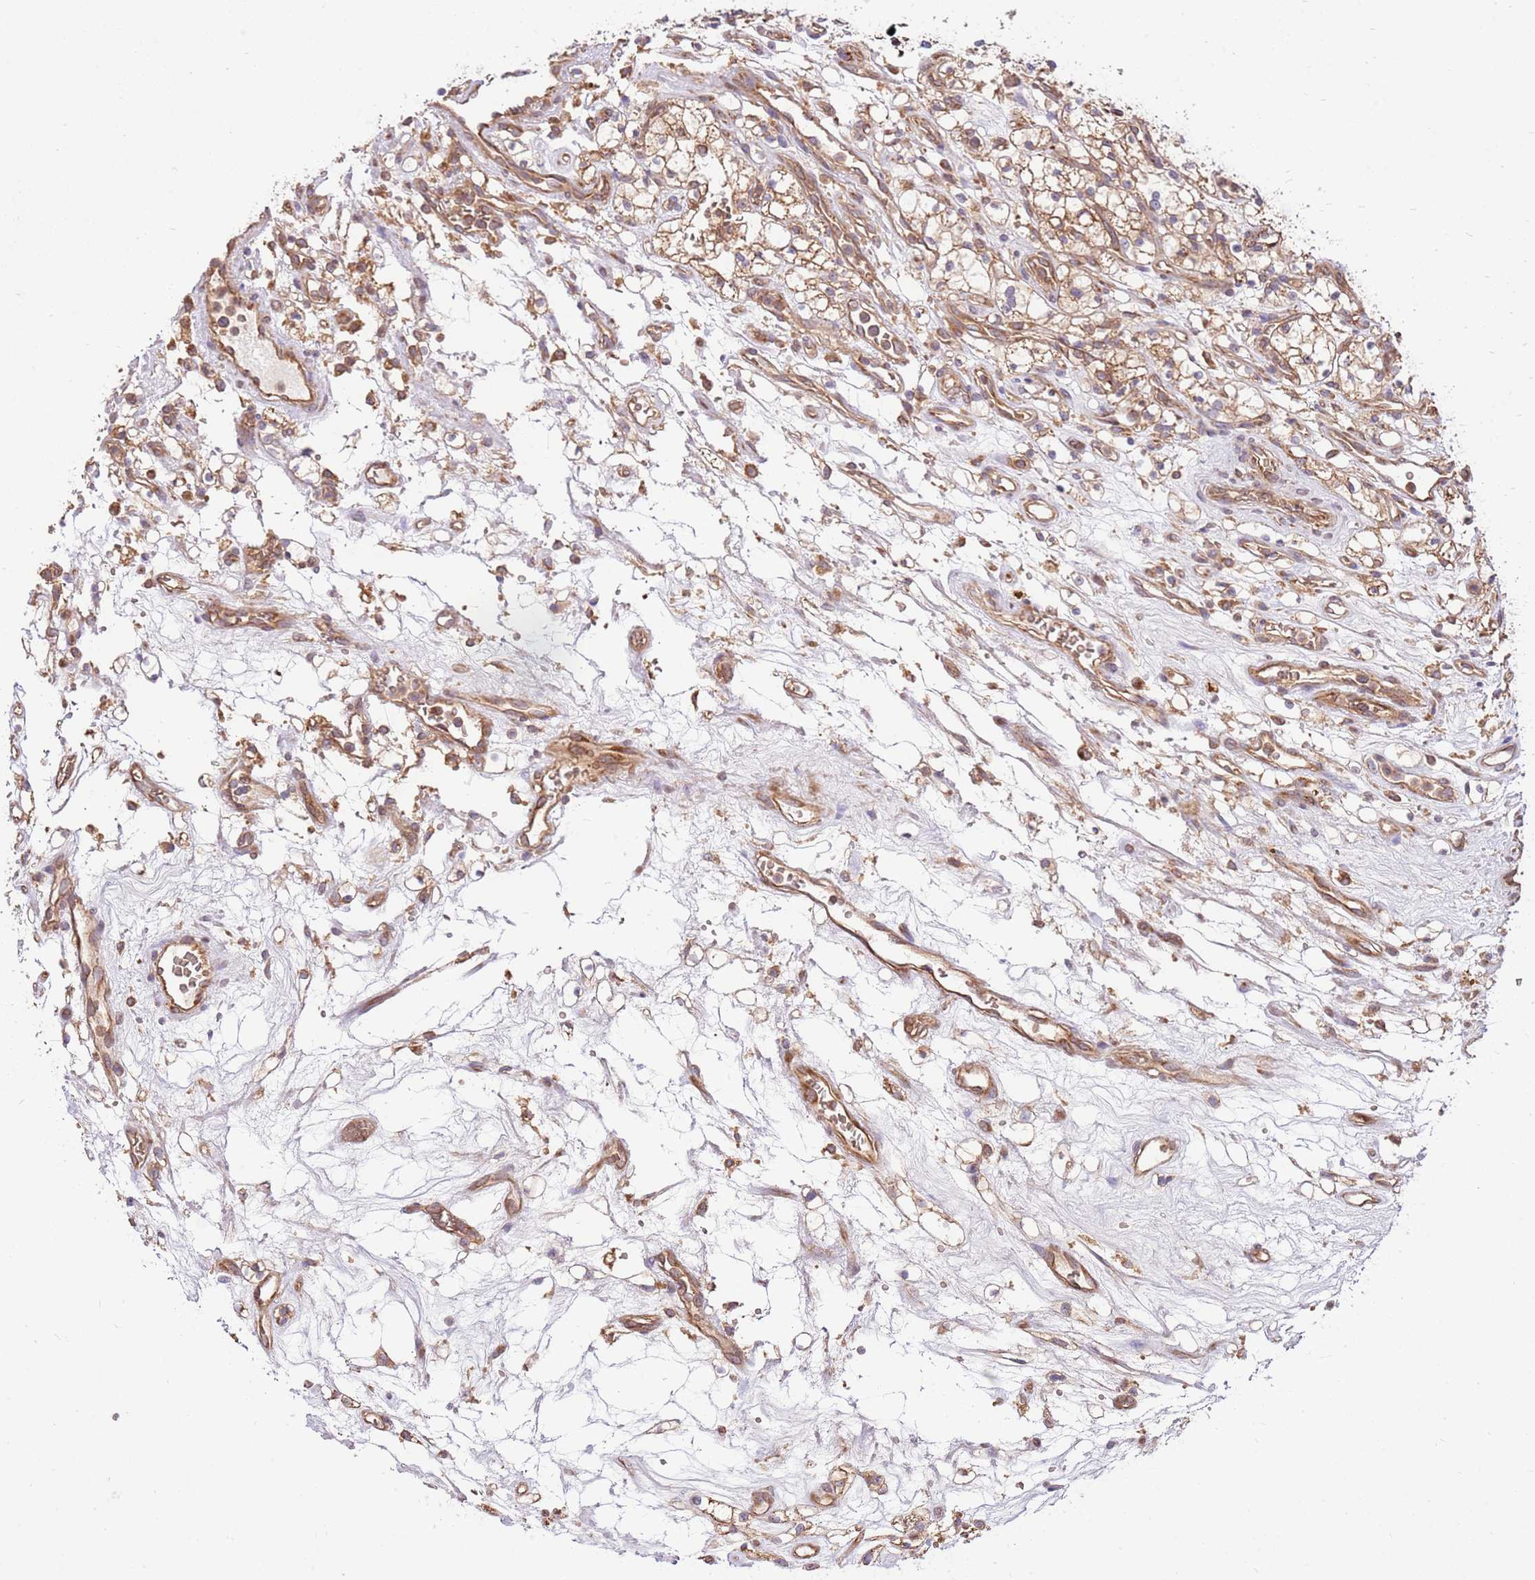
{"staining": {"intensity": "moderate", "quantity": ">75%", "location": "cytoplasmic/membranous"}, "tissue": "renal cancer", "cell_type": "Tumor cells", "image_type": "cancer", "snomed": [{"axis": "morphology", "description": "Adenocarcinoma, NOS"}, {"axis": "topography", "description": "Kidney"}], "caption": "Moderate cytoplasmic/membranous protein expression is seen in about >75% of tumor cells in renal cancer (adenocarcinoma). (DAB (3,3'-diaminobenzidine) = brown stain, brightfield microscopy at high magnification).", "gene": "SLC44A5", "patient": {"sex": "female", "age": 69}}